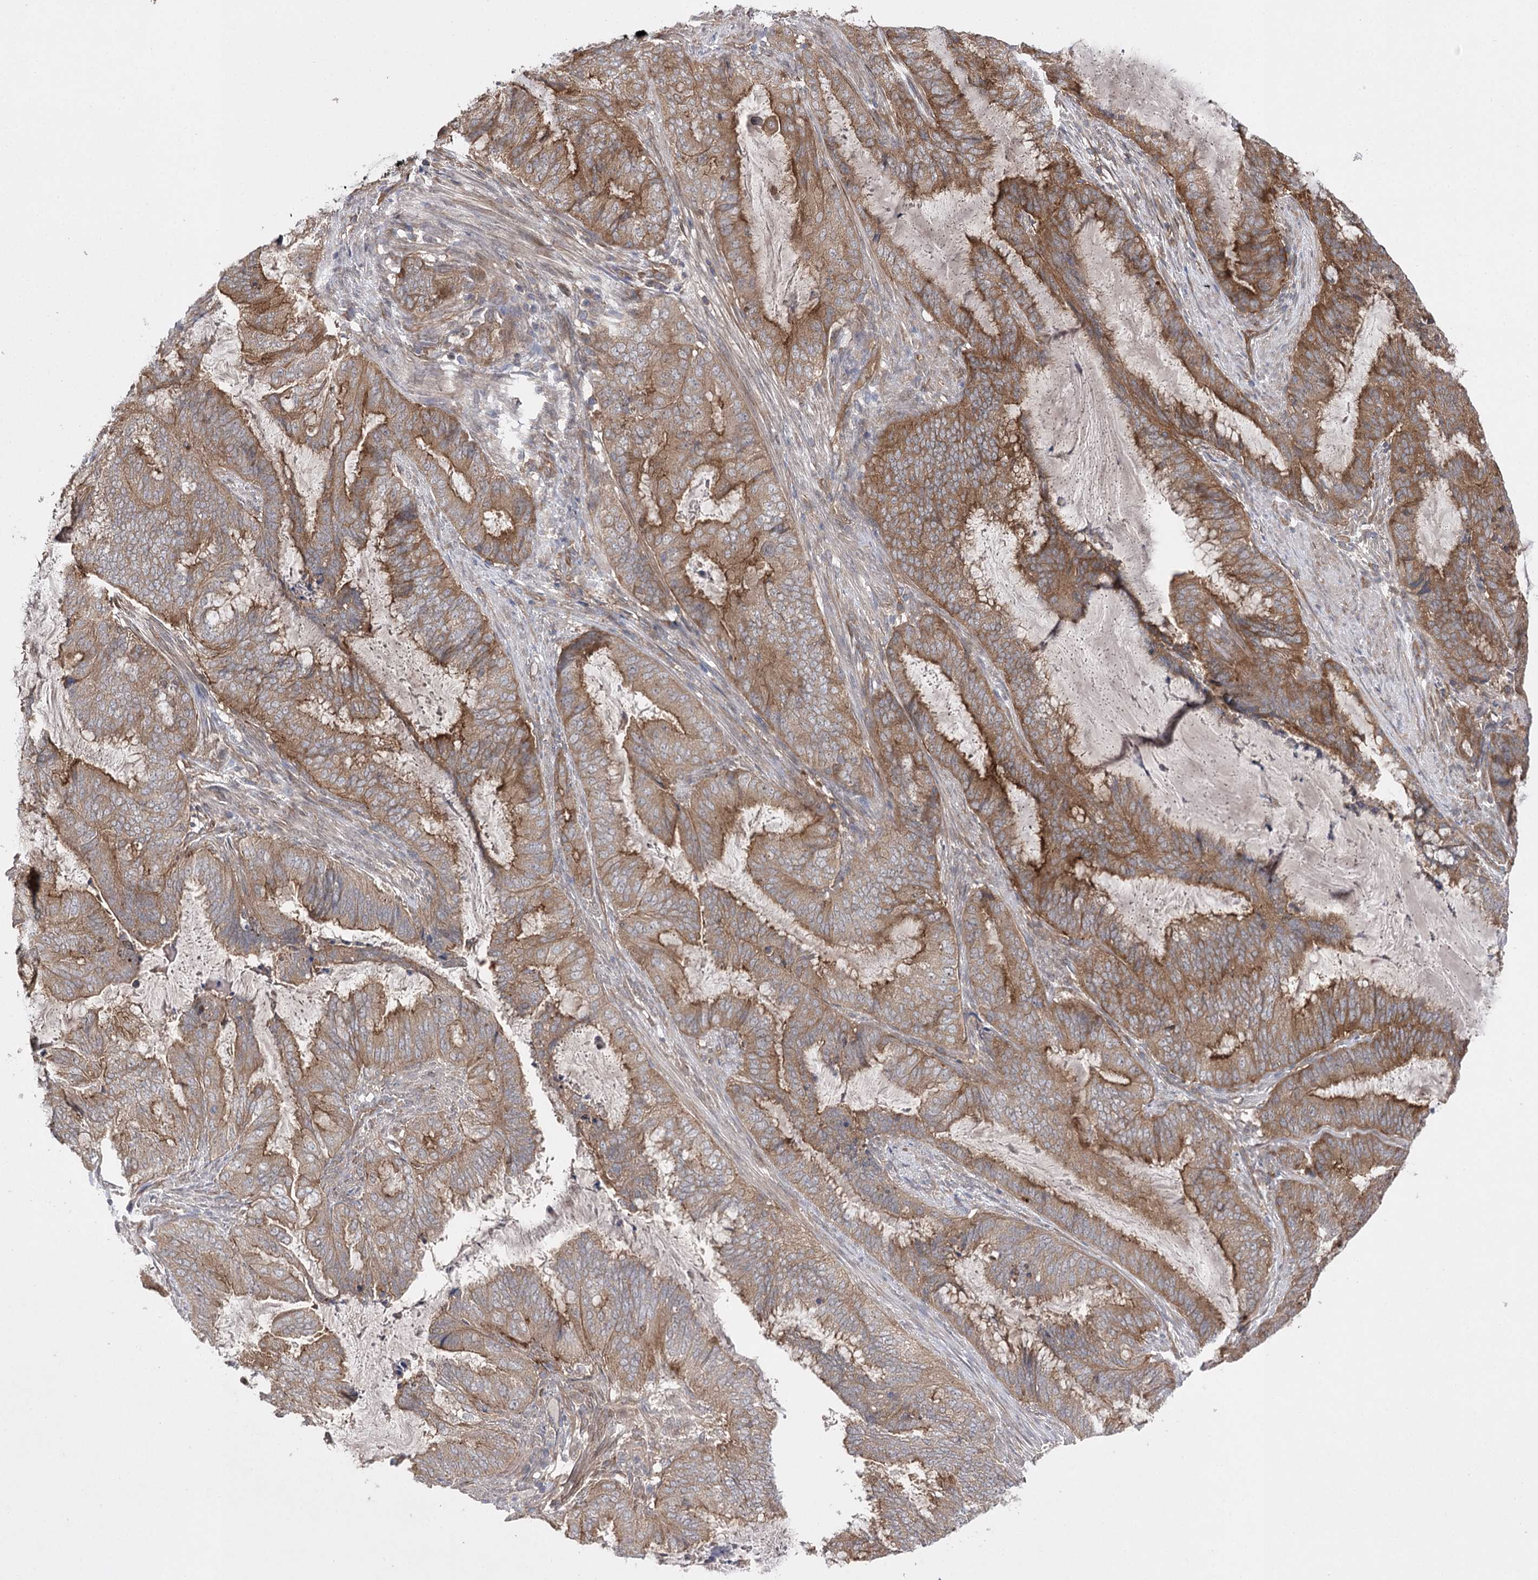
{"staining": {"intensity": "moderate", "quantity": ">75%", "location": "cytoplasmic/membranous"}, "tissue": "endometrial cancer", "cell_type": "Tumor cells", "image_type": "cancer", "snomed": [{"axis": "morphology", "description": "Adenocarcinoma, NOS"}, {"axis": "topography", "description": "Endometrium"}], "caption": "The immunohistochemical stain highlights moderate cytoplasmic/membranous expression in tumor cells of endometrial cancer tissue. (DAB IHC, brown staining for protein, blue staining for nuclei).", "gene": "BCR", "patient": {"sex": "female", "age": 51}}